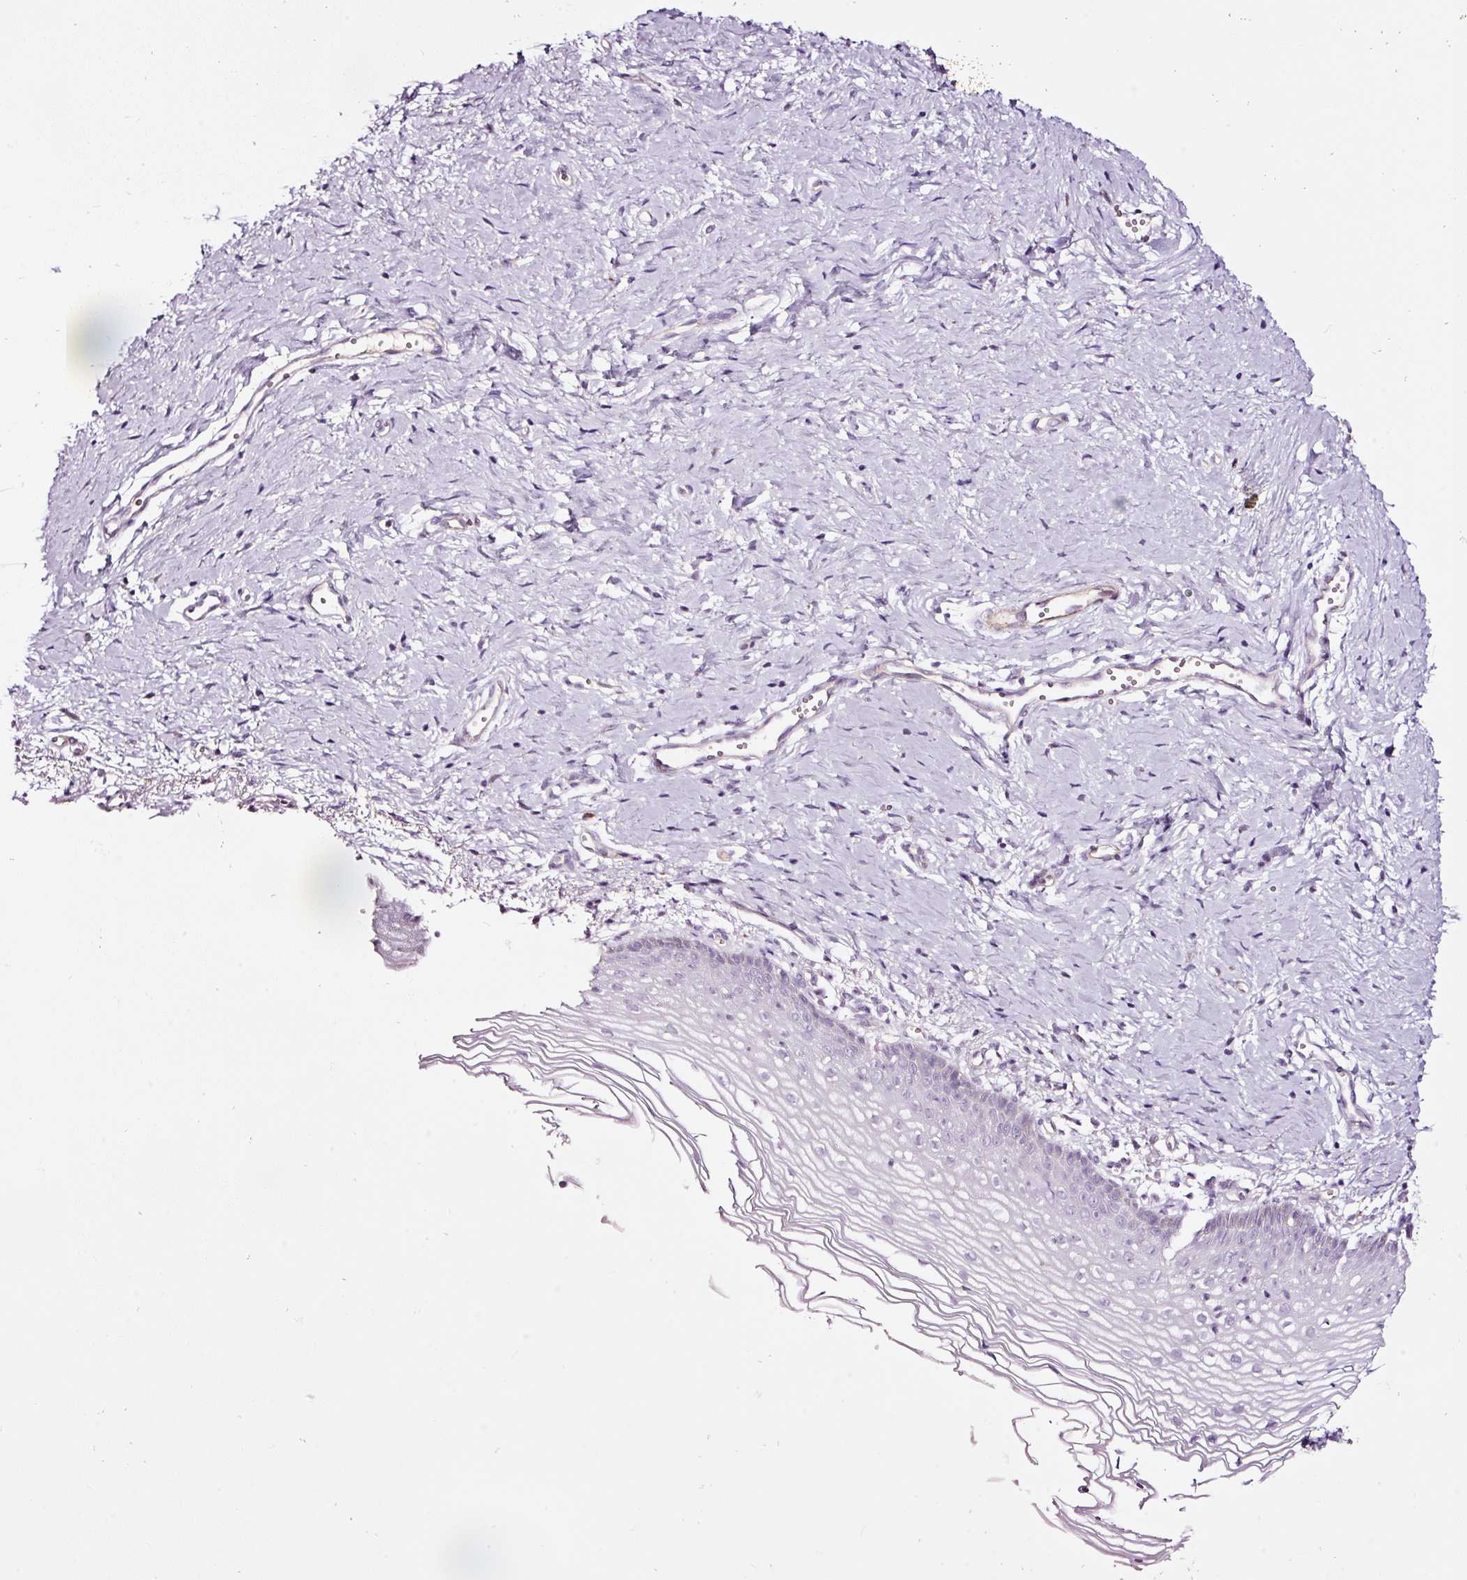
{"staining": {"intensity": "weak", "quantity": "<25%", "location": "cytoplasmic/membranous"}, "tissue": "vagina", "cell_type": "Squamous epithelial cells", "image_type": "normal", "snomed": [{"axis": "morphology", "description": "Normal tissue, NOS"}, {"axis": "topography", "description": "Vagina"}], "caption": "Immunohistochemistry (IHC) photomicrograph of benign vagina: human vagina stained with DAB demonstrates no significant protein positivity in squamous epithelial cells.", "gene": "ABCB4", "patient": {"sex": "female", "age": 56}}